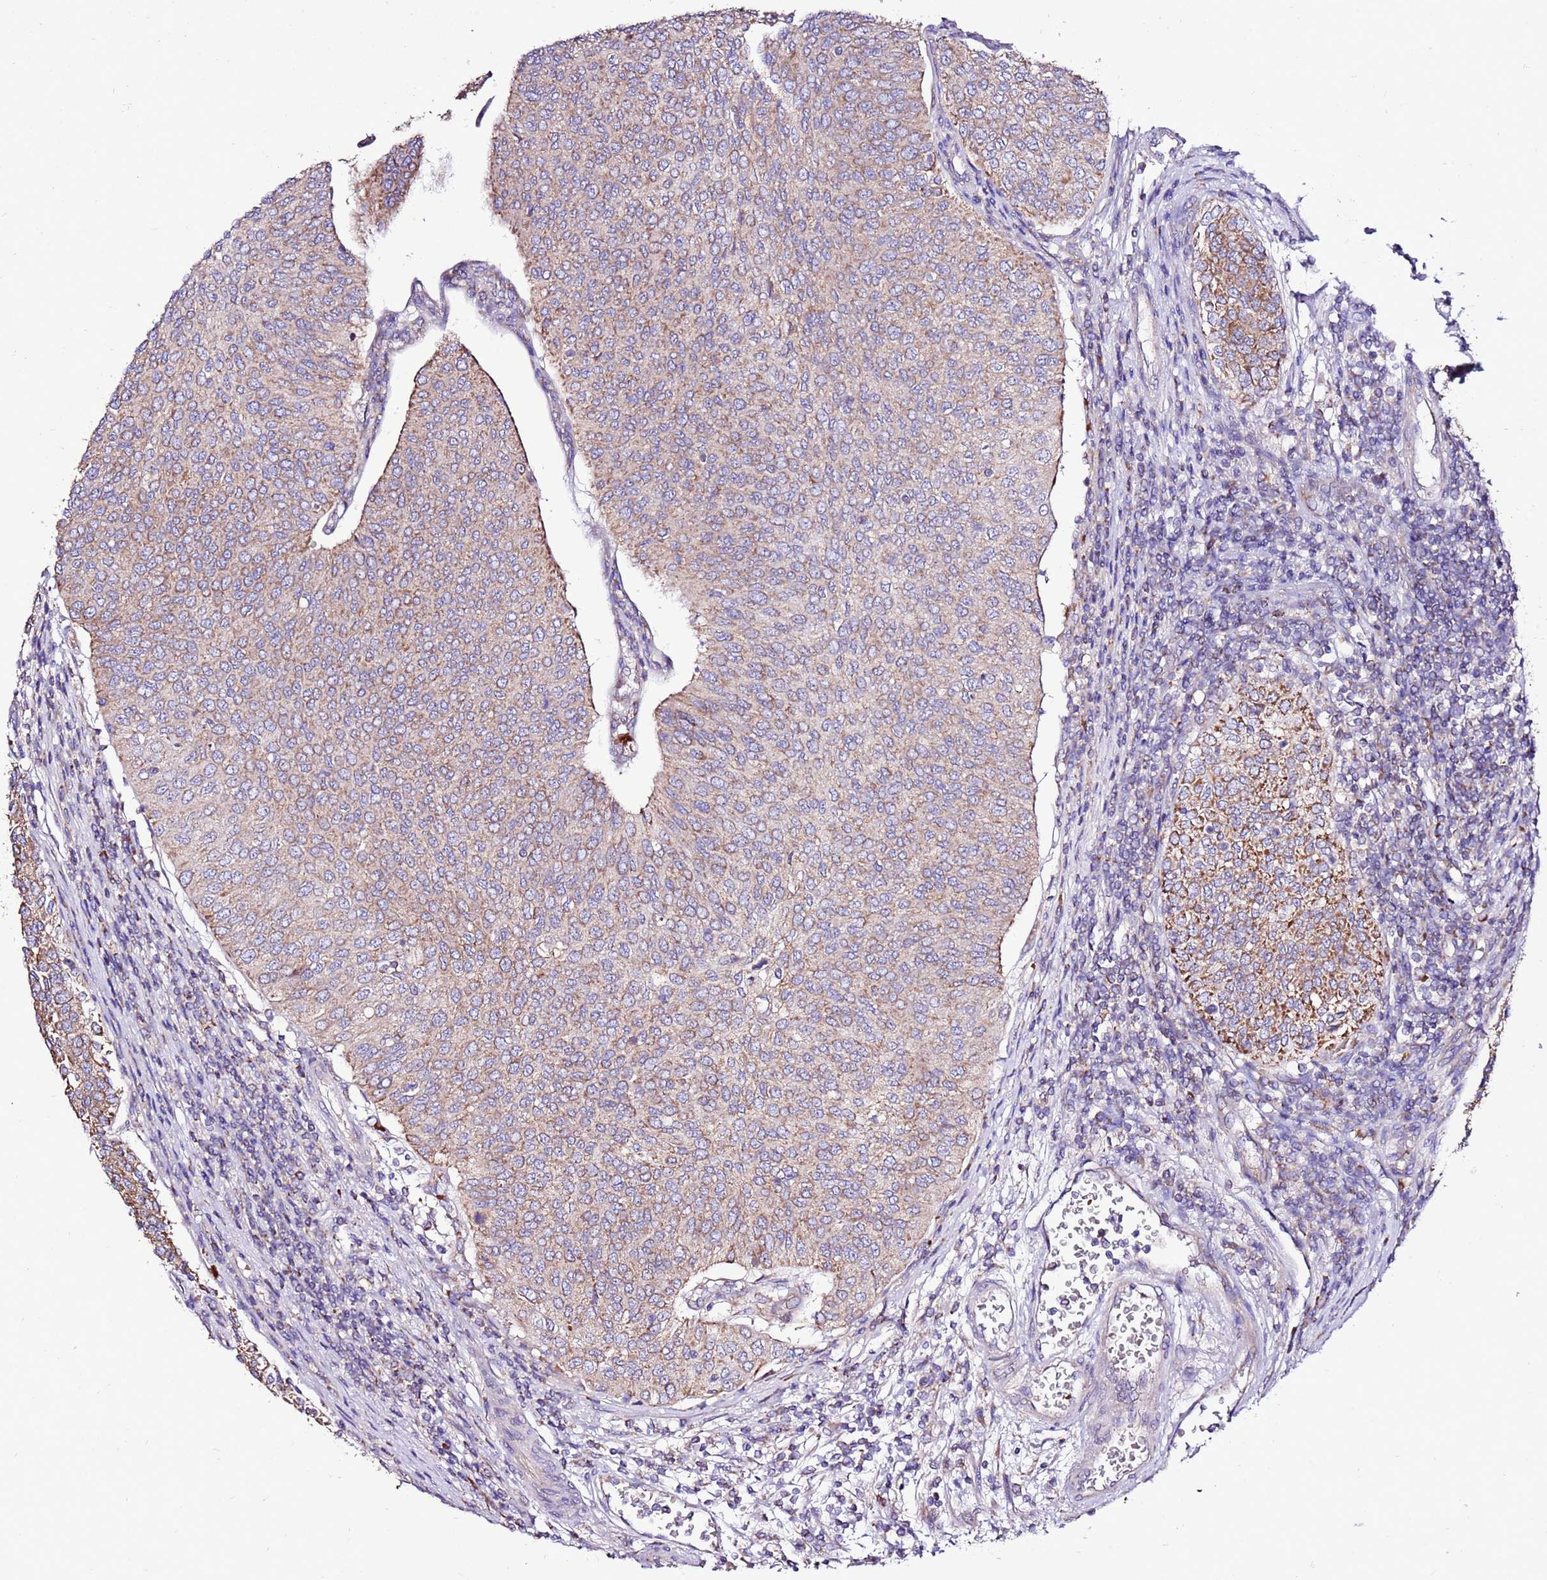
{"staining": {"intensity": "moderate", "quantity": "25%-75%", "location": "cytoplasmic/membranous"}, "tissue": "urothelial cancer", "cell_type": "Tumor cells", "image_type": "cancer", "snomed": [{"axis": "morphology", "description": "Urothelial carcinoma, High grade"}, {"axis": "topography", "description": "Urinary bladder"}], "caption": "Immunohistochemical staining of urothelial cancer shows moderate cytoplasmic/membranous protein positivity in approximately 25%-75% of tumor cells. Nuclei are stained in blue.", "gene": "SPSB3", "patient": {"sex": "female", "age": 79}}